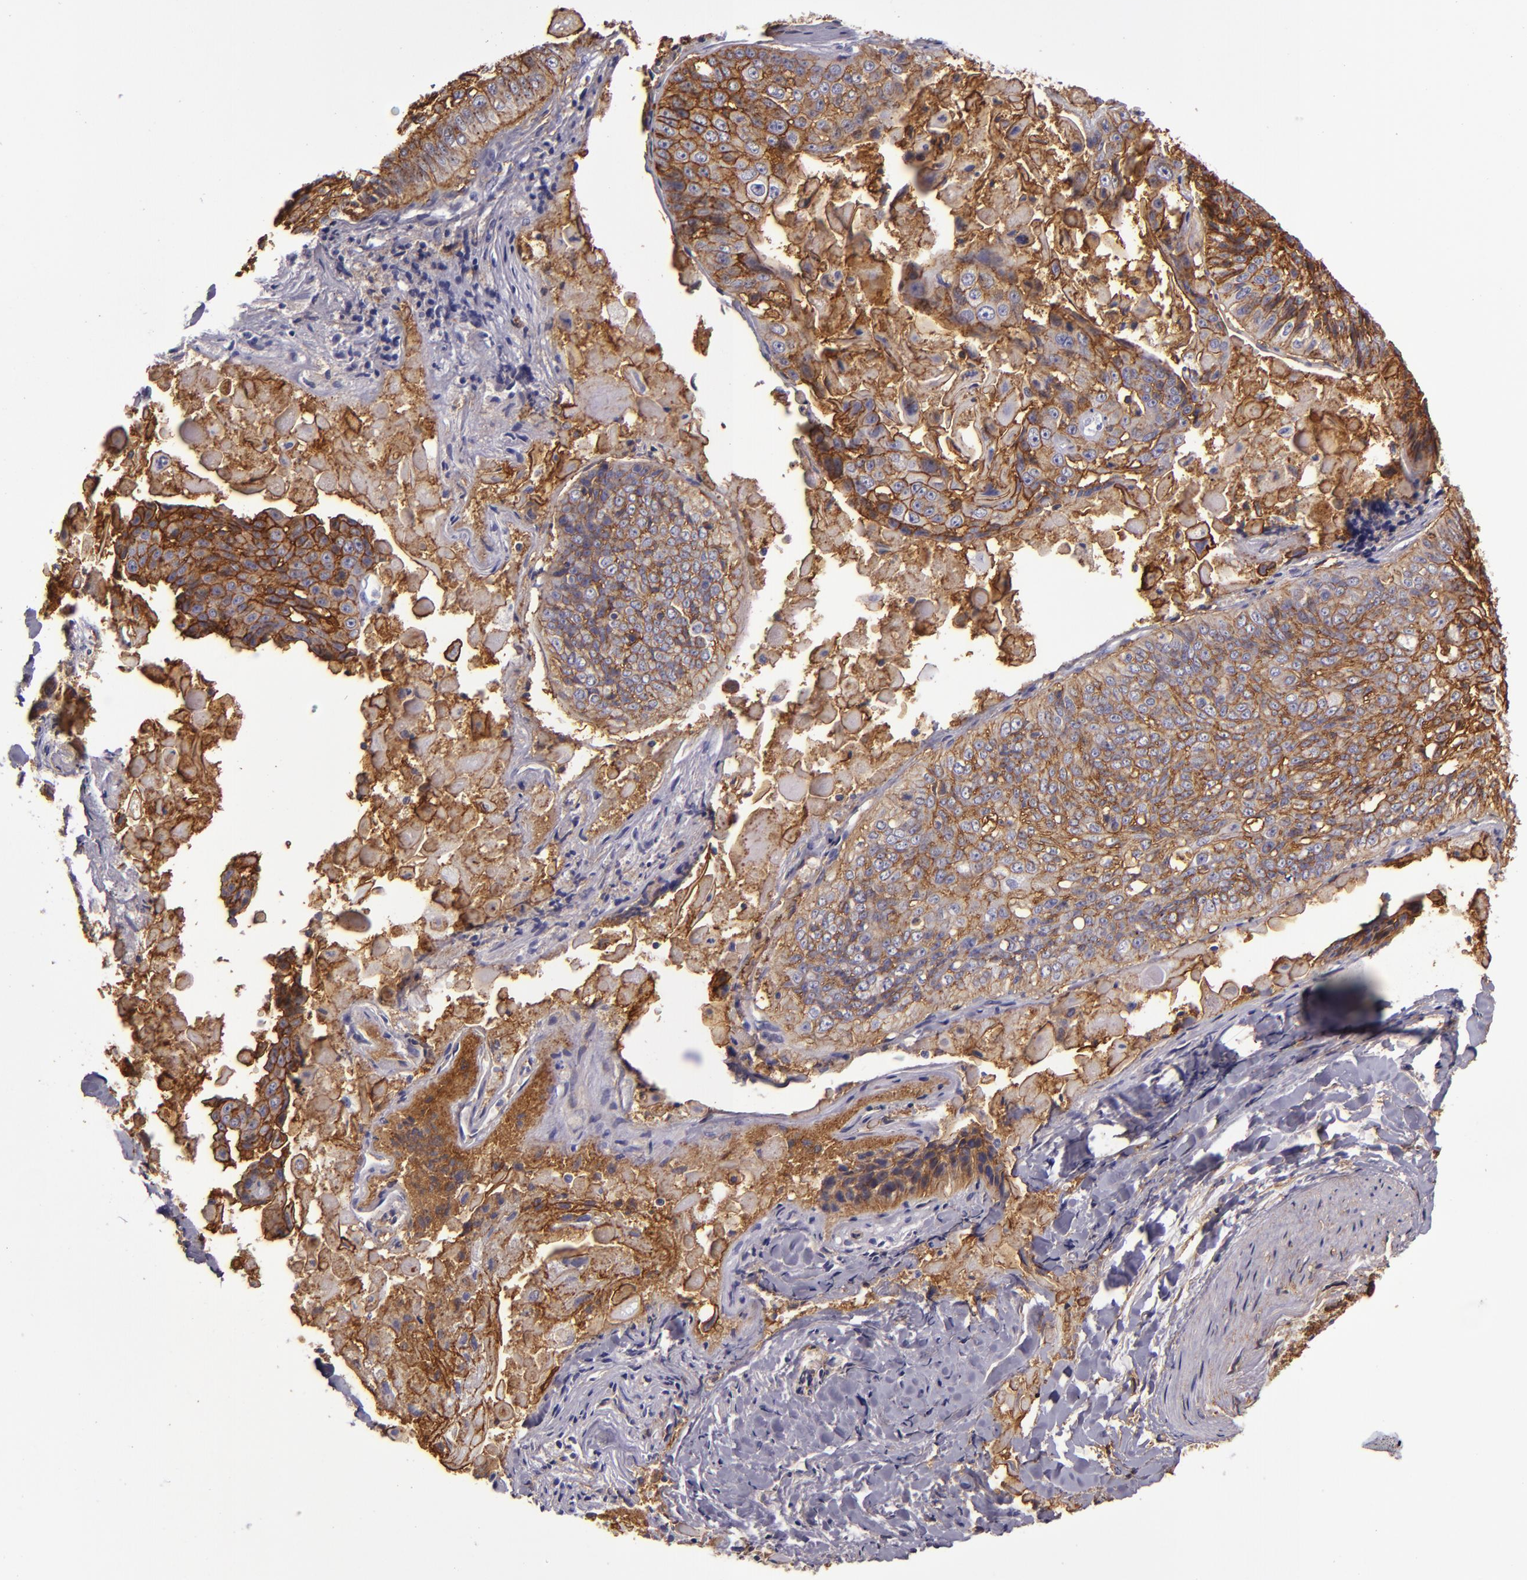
{"staining": {"intensity": "strong", "quantity": ">75%", "location": "cytoplasmic/membranous"}, "tissue": "lung cancer", "cell_type": "Tumor cells", "image_type": "cancer", "snomed": [{"axis": "morphology", "description": "Adenocarcinoma, NOS"}, {"axis": "topography", "description": "Lung"}], "caption": "Immunohistochemistry (IHC) photomicrograph of neoplastic tissue: lung cancer stained using IHC demonstrates high levels of strong protein expression localized specifically in the cytoplasmic/membranous of tumor cells, appearing as a cytoplasmic/membranous brown color.", "gene": "CD9", "patient": {"sex": "male", "age": 60}}